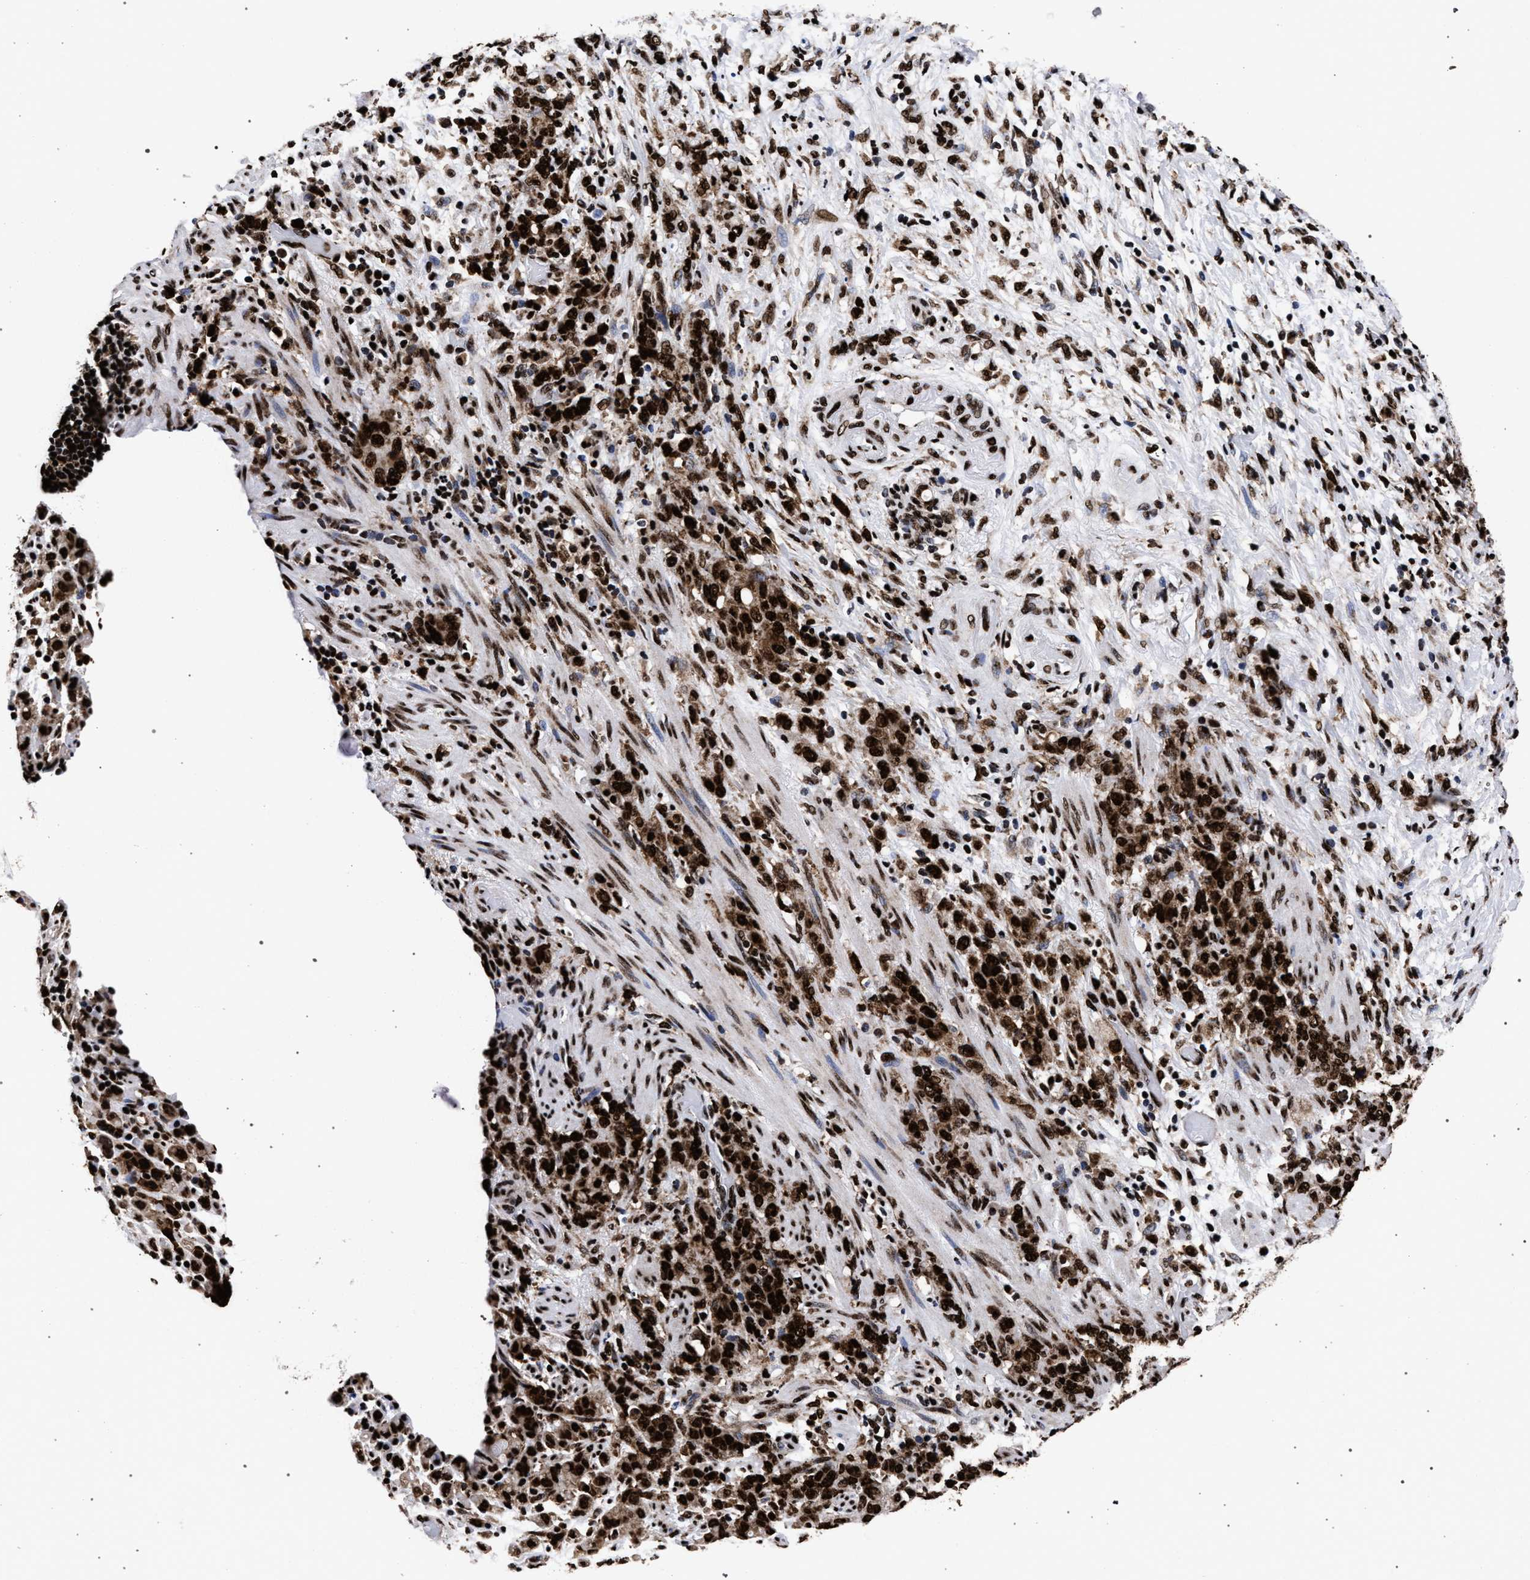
{"staining": {"intensity": "strong", "quantity": ">75%", "location": "cytoplasmic/membranous,nuclear"}, "tissue": "stomach cancer", "cell_type": "Tumor cells", "image_type": "cancer", "snomed": [{"axis": "morphology", "description": "Adenocarcinoma, NOS"}, {"axis": "topography", "description": "Stomach, lower"}], "caption": "About >75% of tumor cells in human stomach cancer (adenocarcinoma) demonstrate strong cytoplasmic/membranous and nuclear protein positivity as visualized by brown immunohistochemical staining.", "gene": "HNRNPA1", "patient": {"sex": "male", "age": 88}}